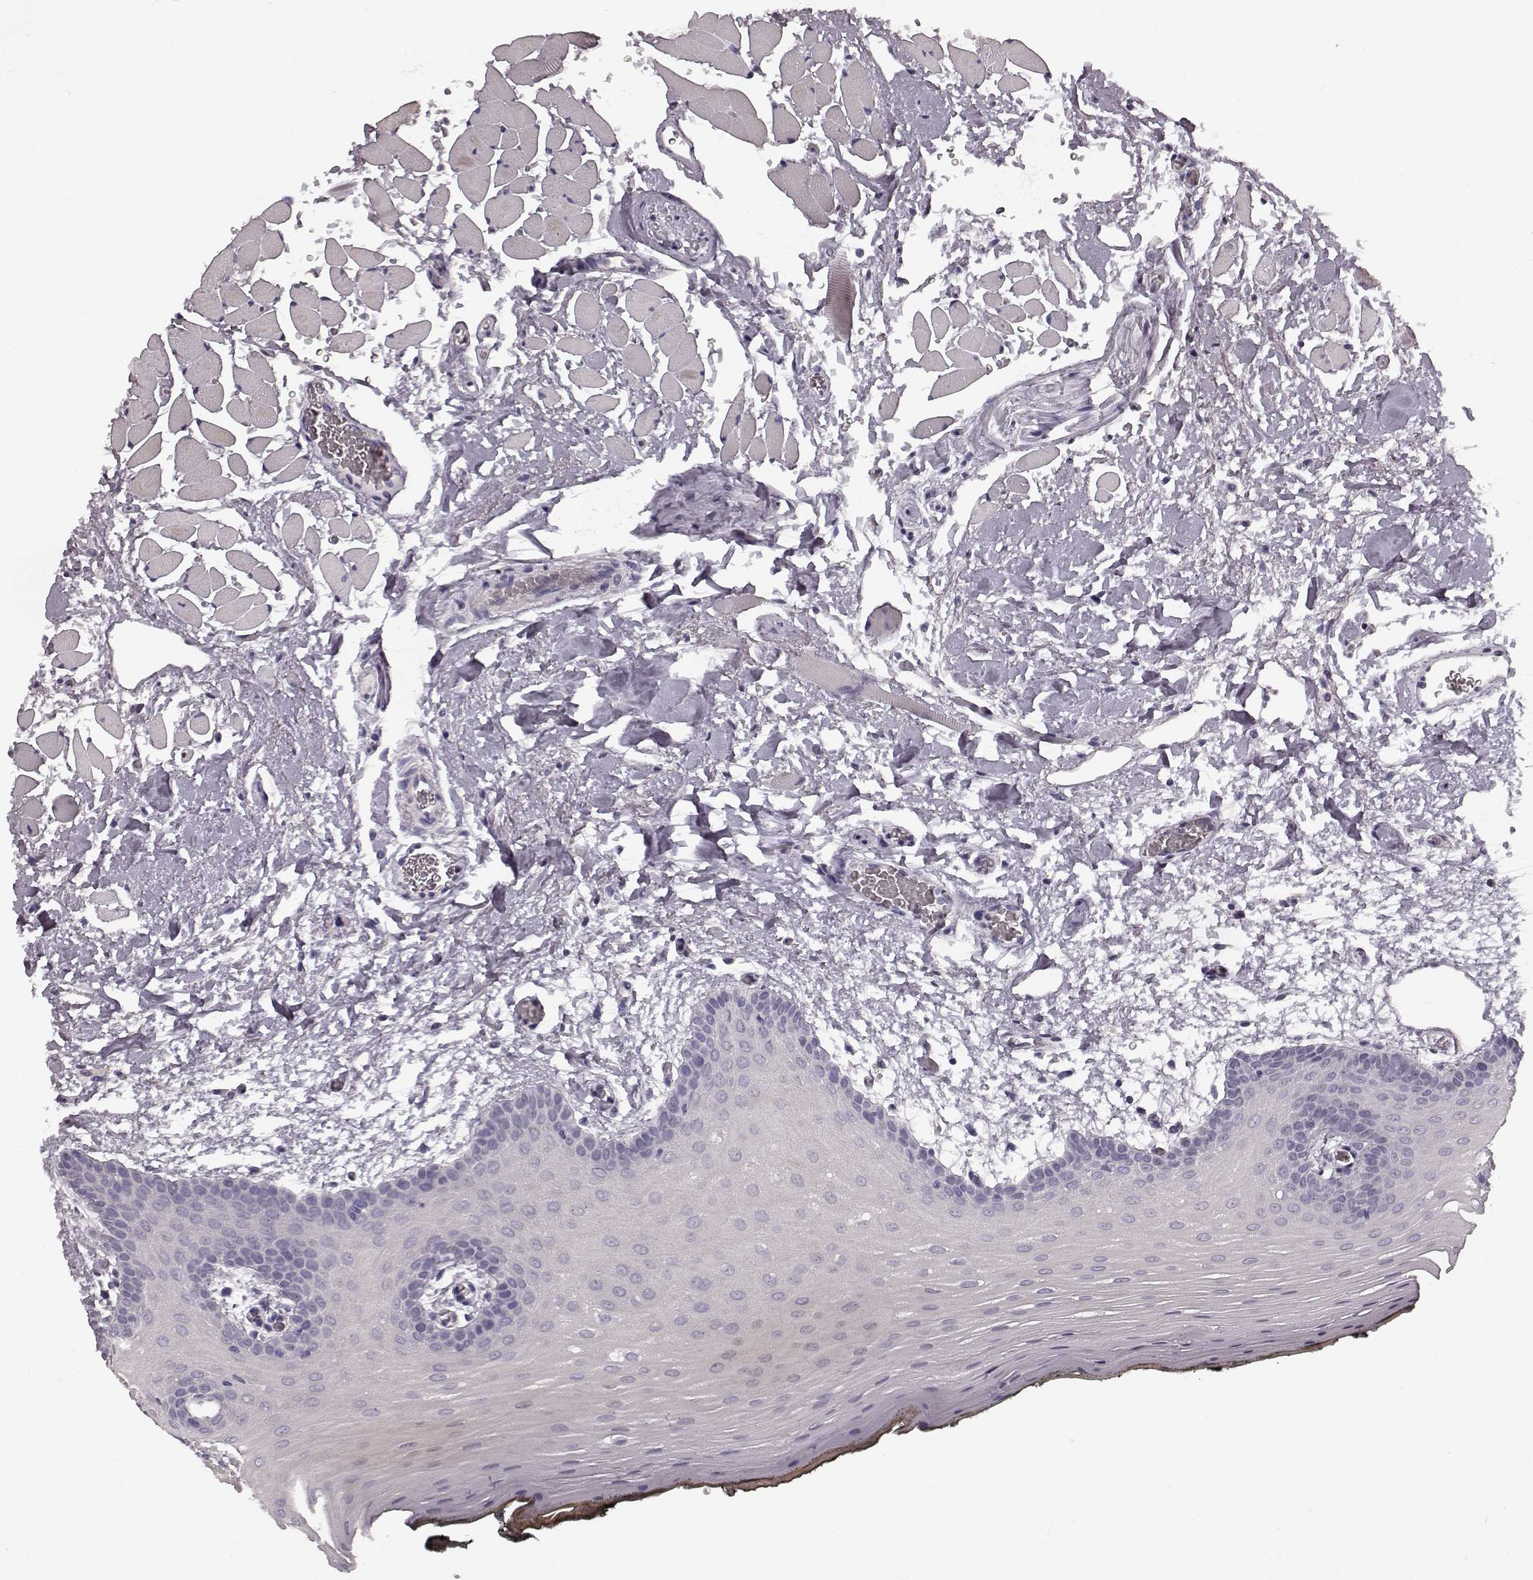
{"staining": {"intensity": "negative", "quantity": "none", "location": "none"}, "tissue": "oral mucosa", "cell_type": "Squamous epithelial cells", "image_type": "normal", "snomed": [{"axis": "morphology", "description": "Normal tissue, NOS"}, {"axis": "topography", "description": "Oral tissue"}, {"axis": "topography", "description": "Head-Neck"}], "caption": "Immunohistochemistry (IHC) photomicrograph of normal oral mucosa: human oral mucosa stained with DAB (3,3'-diaminobenzidine) displays no significant protein expression in squamous epithelial cells. (DAB IHC with hematoxylin counter stain).", "gene": "RIT2", "patient": {"sex": "male", "age": 65}}